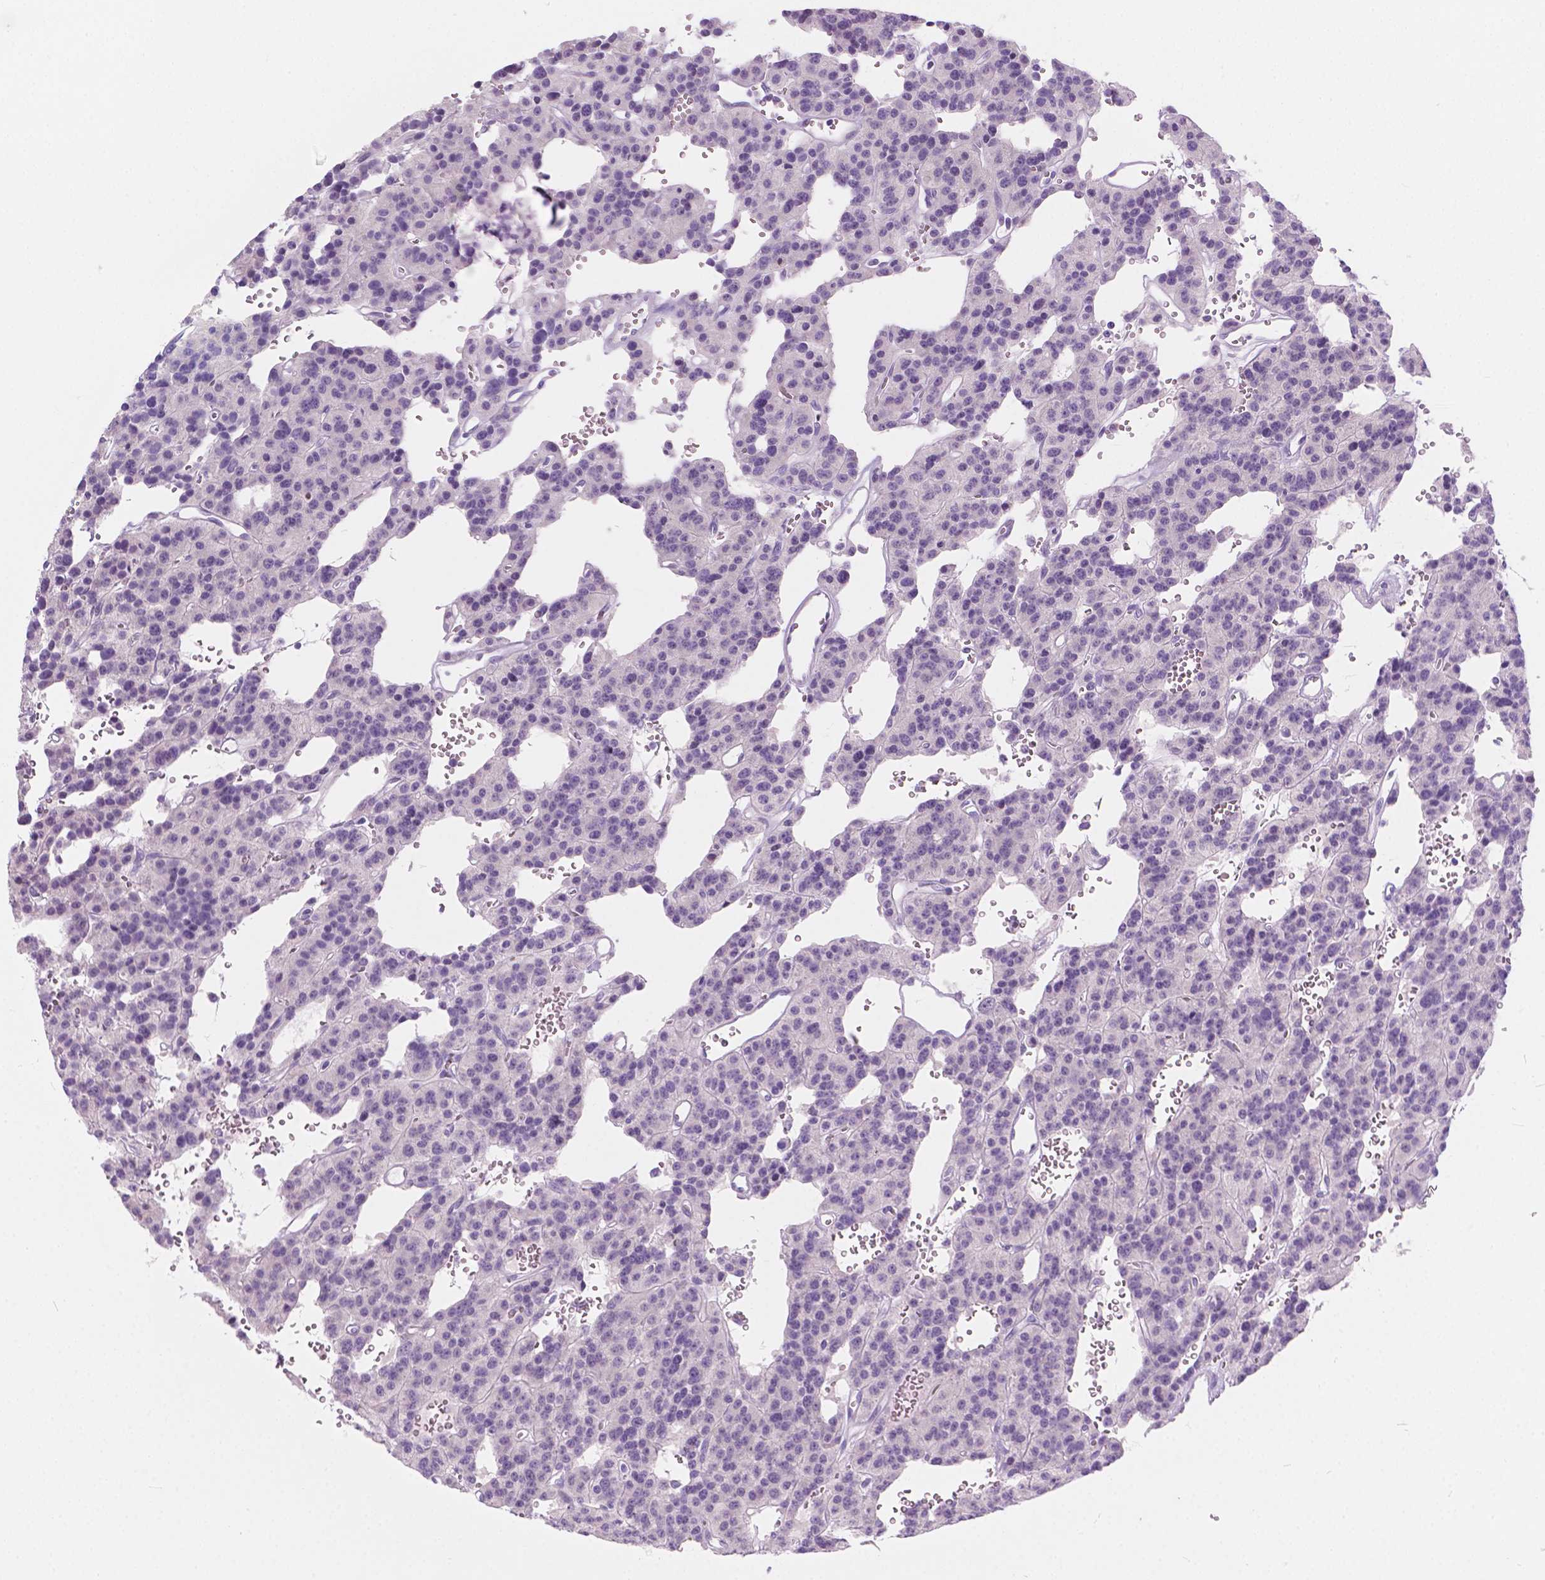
{"staining": {"intensity": "negative", "quantity": "none", "location": "none"}, "tissue": "carcinoid", "cell_type": "Tumor cells", "image_type": "cancer", "snomed": [{"axis": "morphology", "description": "Carcinoid, malignant, NOS"}, {"axis": "topography", "description": "Lung"}], "caption": "Tumor cells are negative for protein expression in human carcinoid (malignant).", "gene": "ARMS2", "patient": {"sex": "female", "age": 71}}